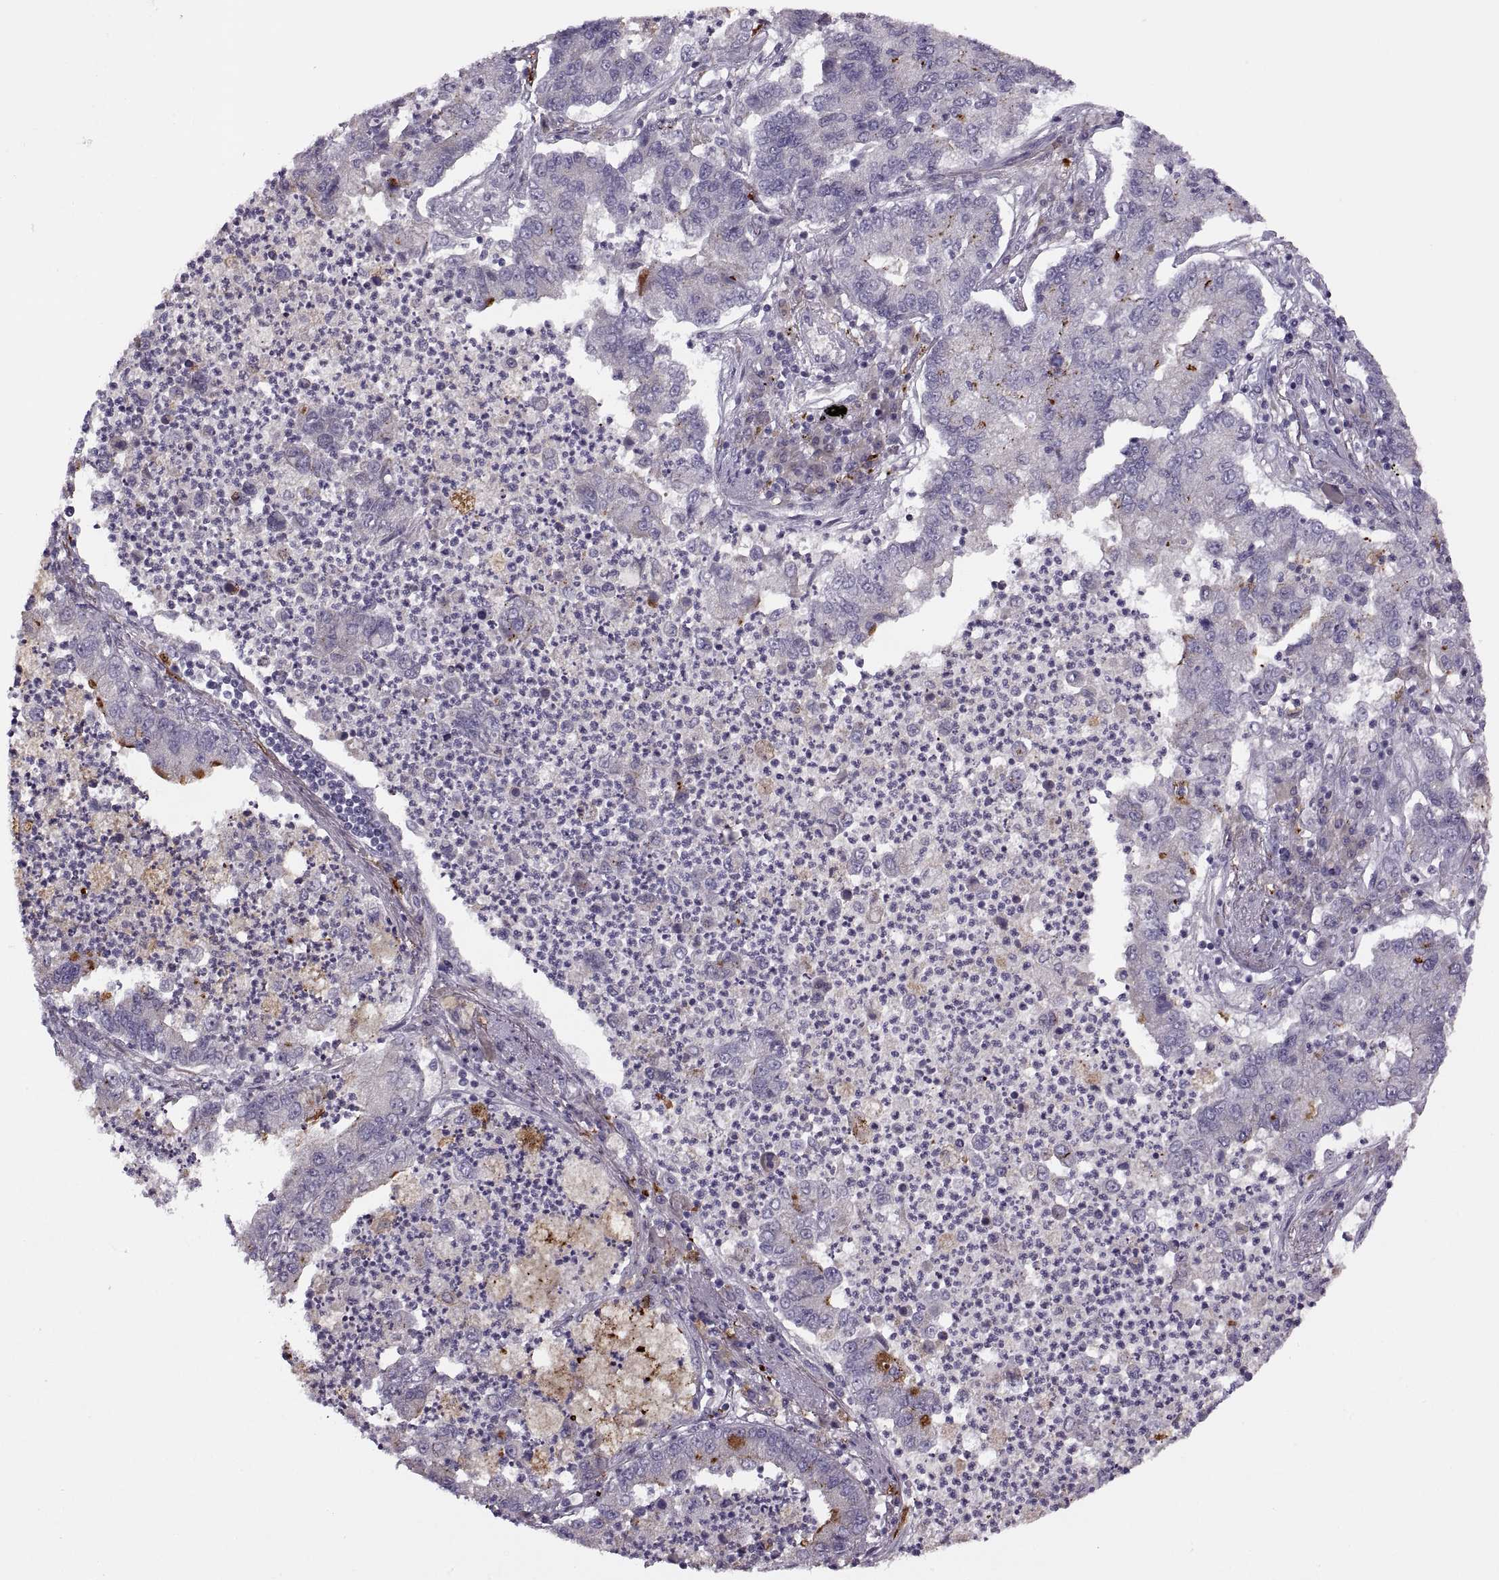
{"staining": {"intensity": "negative", "quantity": "none", "location": "none"}, "tissue": "lung cancer", "cell_type": "Tumor cells", "image_type": "cancer", "snomed": [{"axis": "morphology", "description": "Adenocarcinoma, NOS"}, {"axis": "topography", "description": "Lung"}], "caption": "Micrograph shows no significant protein positivity in tumor cells of lung adenocarcinoma.", "gene": "H2AP", "patient": {"sex": "female", "age": 57}}